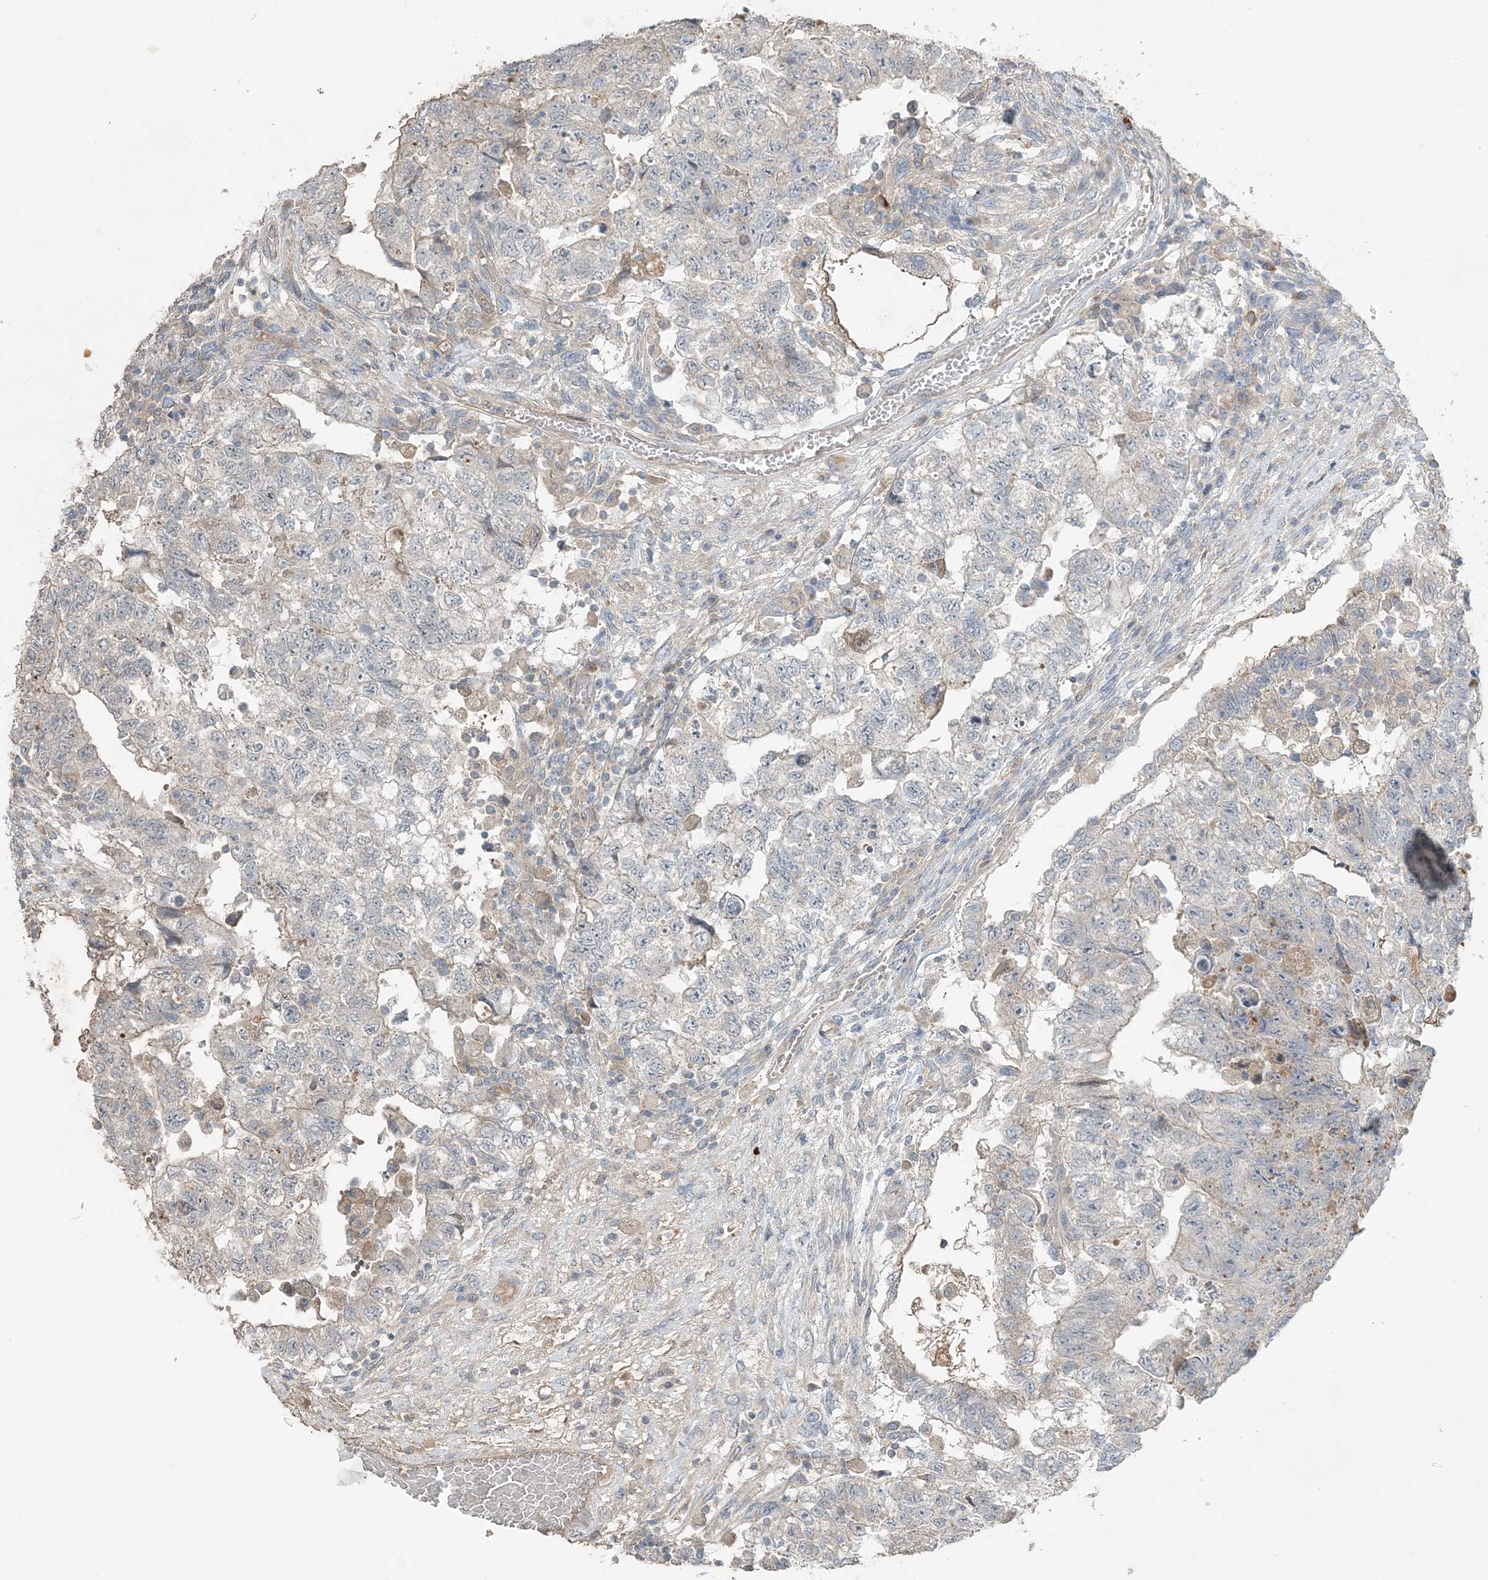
{"staining": {"intensity": "negative", "quantity": "none", "location": "none"}, "tissue": "testis cancer", "cell_type": "Tumor cells", "image_type": "cancer", "snomed": [{"axis": "morphology", "description": "Carcinoma, Embryonal, NOS"}, {"axis": "topography", "description": "Testis"}], "caption": "Testis cancer stained for a protein using immunohistochemistry demonstrates no expression tumor cells.", "gene": "SLC4A10", "patient": {"sex": "male", "age": 36}}